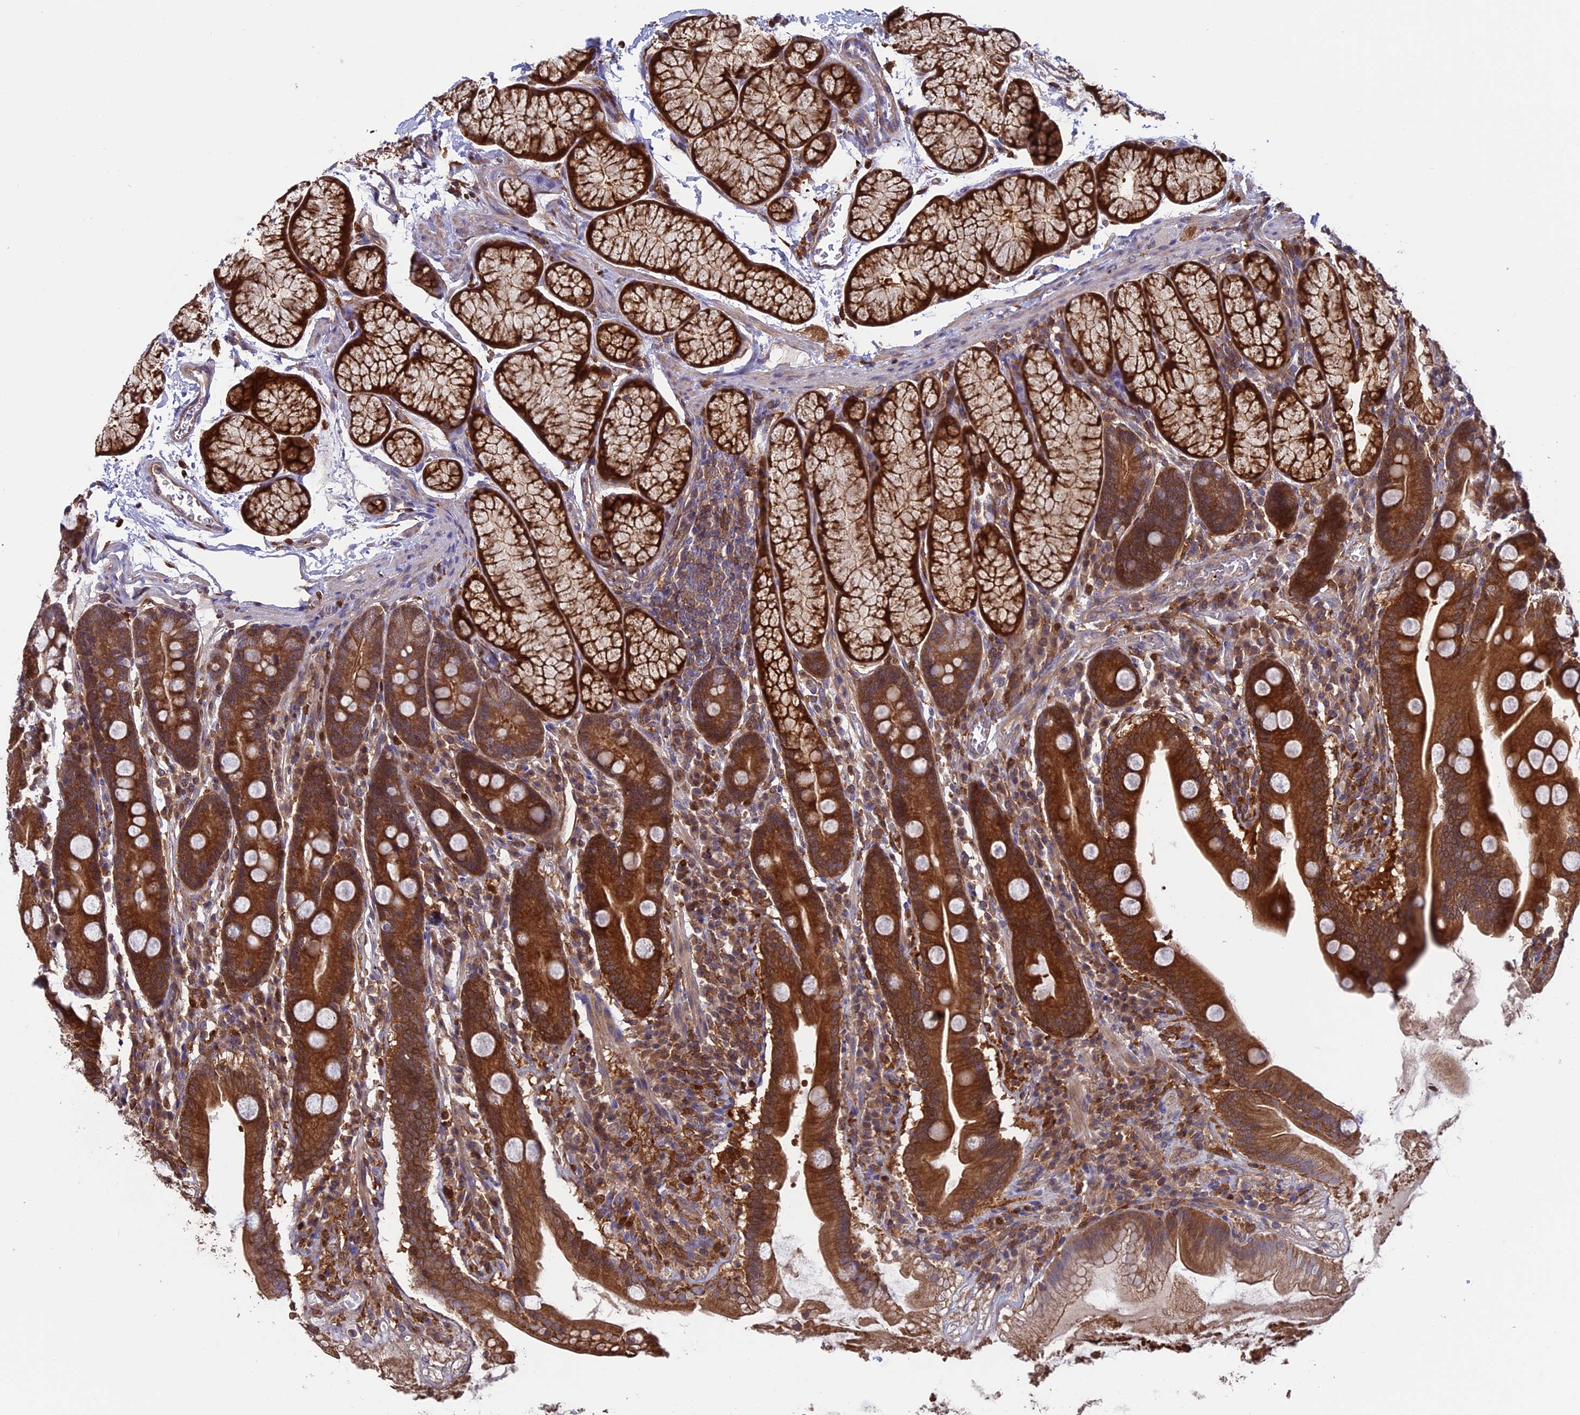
{"staining": {"intensity": "strong", "quantity": ">75%", "location": "cytoplasmic/membranous"}, "tissue": "duodenum", "cell_type": "Glandular cells", "image_type": "normal", "snomed": [{"axis": "morphology", "description": "Normal tissue, NOS"}, {"axis": "topography", "description": "Duodenum"}], "caption": "This histopathology image exhibits immunohistochemistry (IHC) staining of unremarkable duodenum, with high strong cytoplasmic/membranous positivity in approximately >75% of glandular cells.", "gene": "ARHGAP18", "patient": {"sex": "male", "age": 35}}